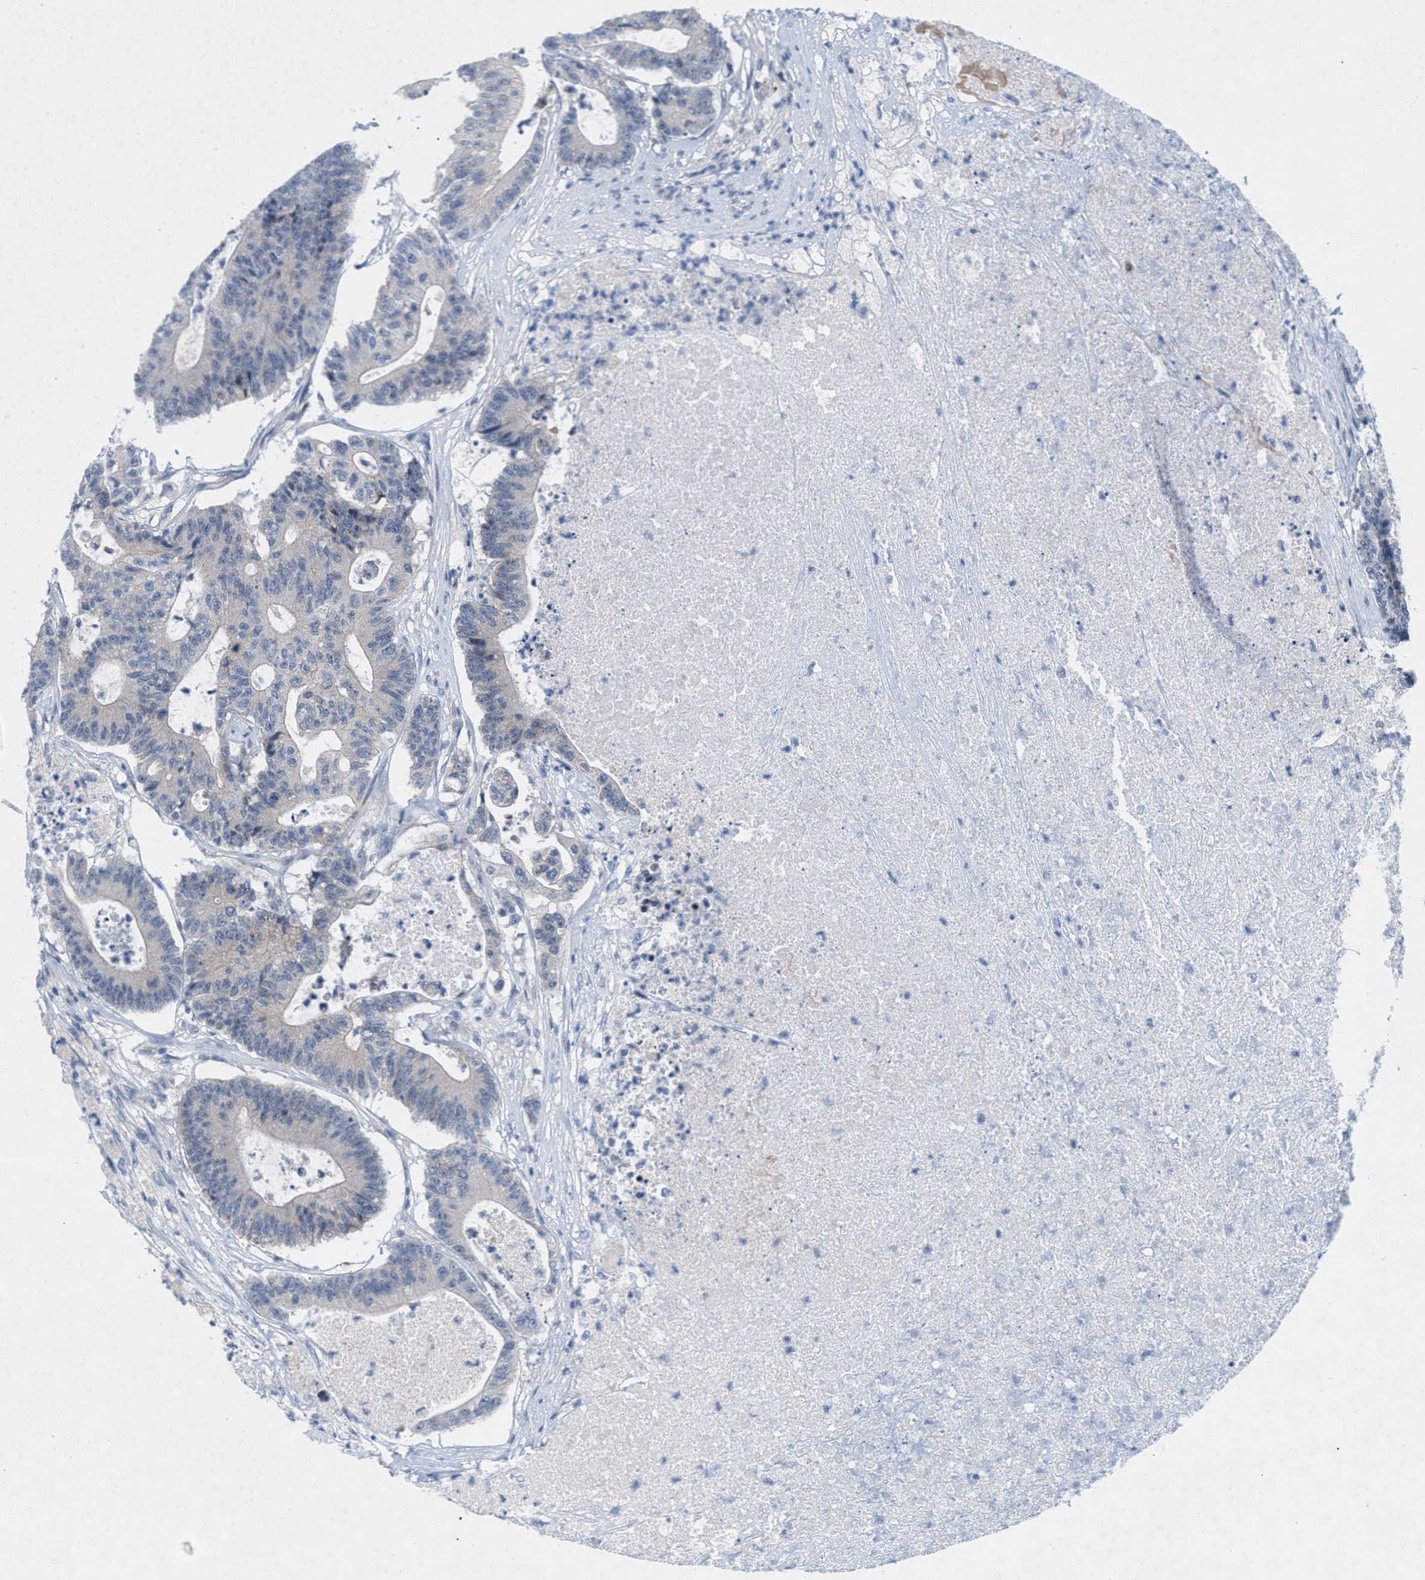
{"staining": {"intensity": "negative", "quantity": "none", "location": "none"}, "tissue": "colorectal cancer", "cell_type": "Tumor cells", "image_type": "cancer", "snomed": [{"axis": "morphology", "description": "Adenocarcinoma, NOS"}, {"axis": "topography", "description": "Colon"}], "caption": "High power microscopy histopathology image of an immunohistochemistry (IHC) histopathology image of colorectal cancer, revealing no significant expression in tumor cells.", "gene": "WIPI2", "patient": {"sex": "female", "age": 84}}